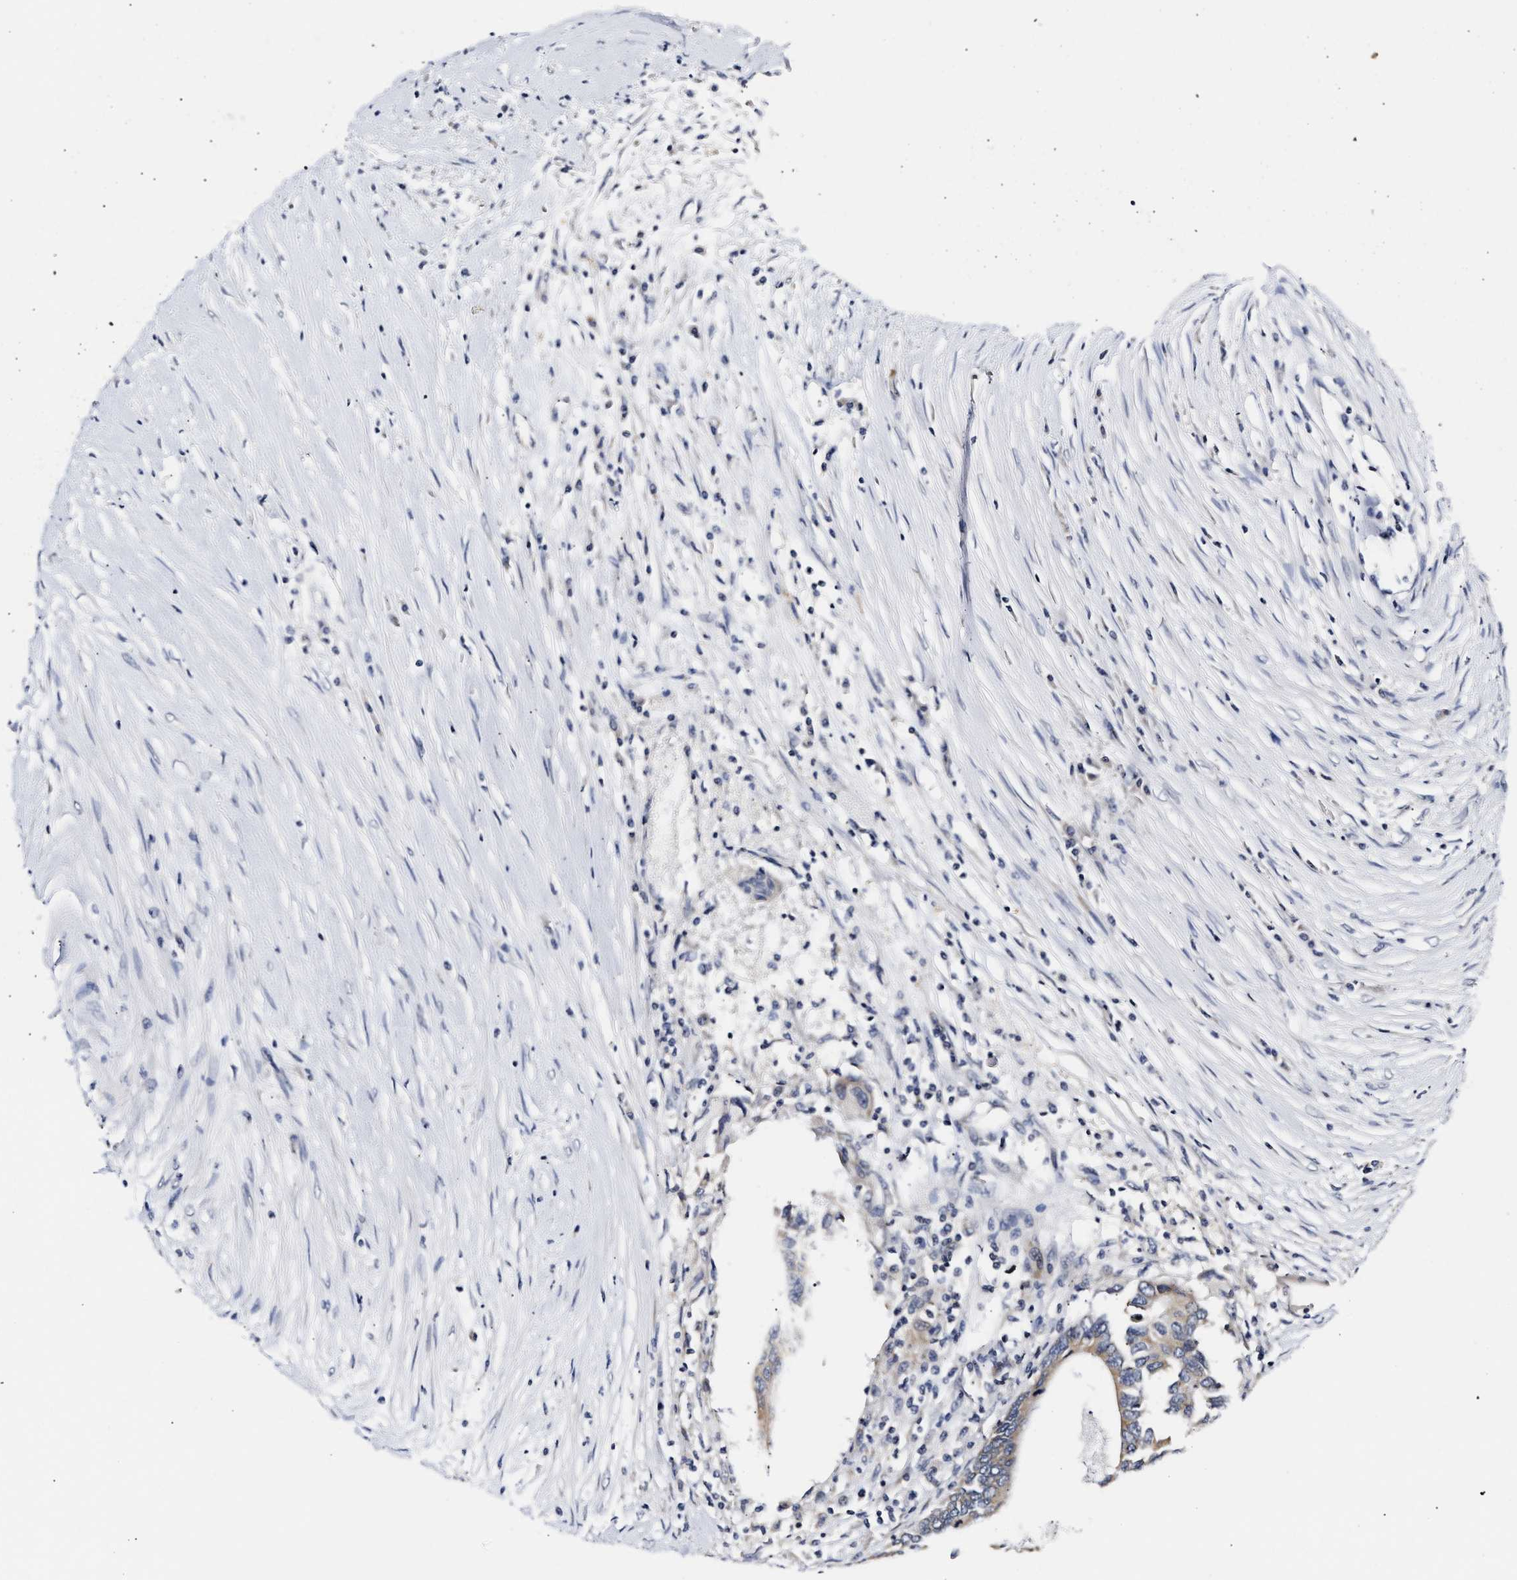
{"staining": {"intensity": "moderate", "quantity": ">75%", "location": "cytoplasmic/membranous"}, "tissue": "colorectal cancer", "cell_type": "Tumor cells", "image_type": "cancer", "snomed": [{"axis": "morphology", "description": "Adenocarcinoma, NOS"}, {"axis": "topography", "description": "Rectum"}], "caption": "Colorectal adenocarcinoma tissue shows moderate cytoplasmic/membranous positivity in about >75% of tumor cells", "gene": "RINT1", "patient": {"sex": "male", "age": 63}}